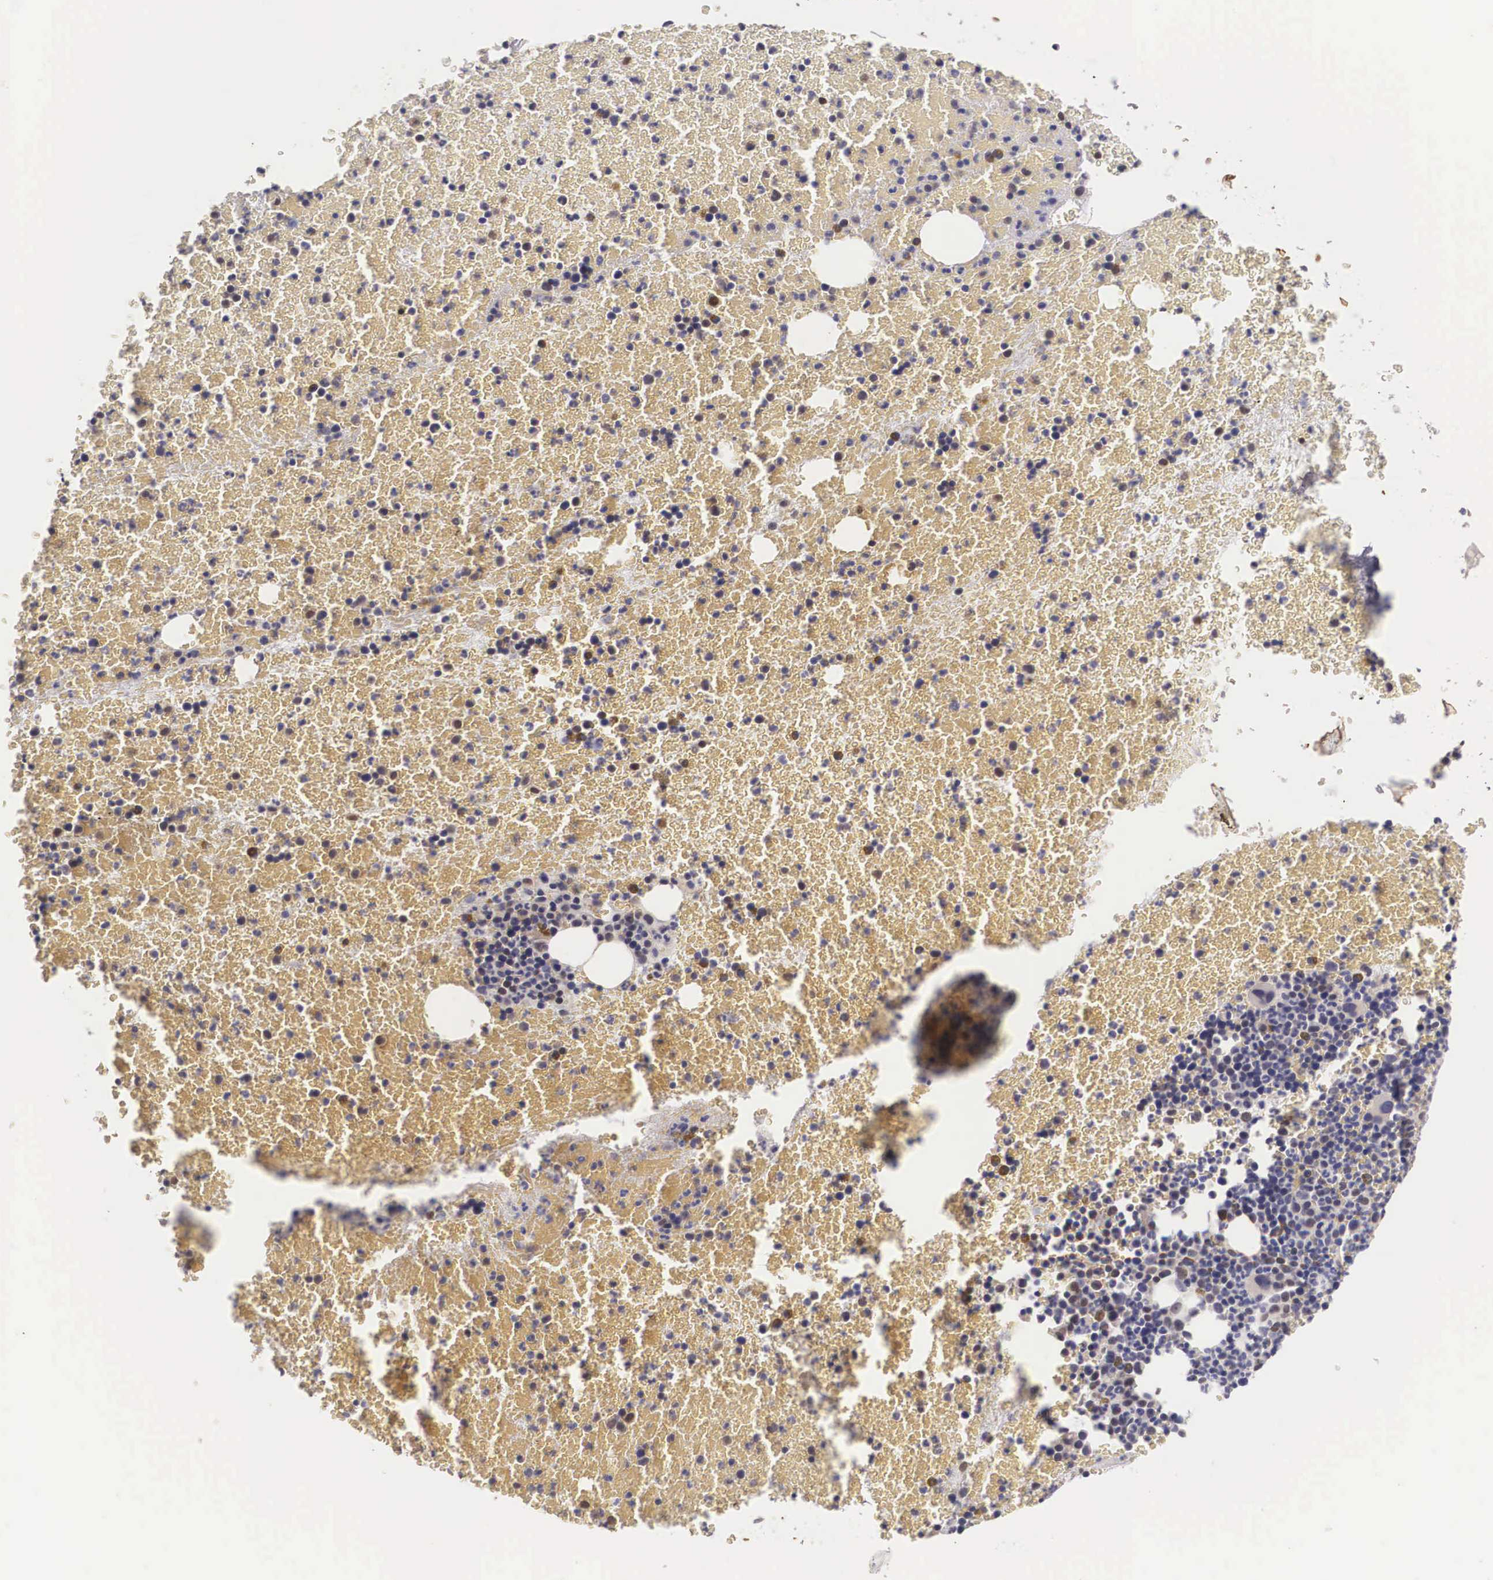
{"staining": {"intensity": "moderate", "quantity": "<25%", "location": "nuclear"}, "tissue": "bone marrow", "cell_type": "Hematopoietic cells", "image_type": "normal", "snomed": [{"axis": "morphology", "description": "Normal tissue, NOS"}, {"axis": "topography", "description": "Bone marrow"}], "caption": "This photomicrograph reveals immunohistochemistry staining of normal bone marrow, with low moderate nuclear positivity in about <25% of hematopoietic cells.", "gene": "ENOX2", "patient": {"sex": "female", "age": 53}}